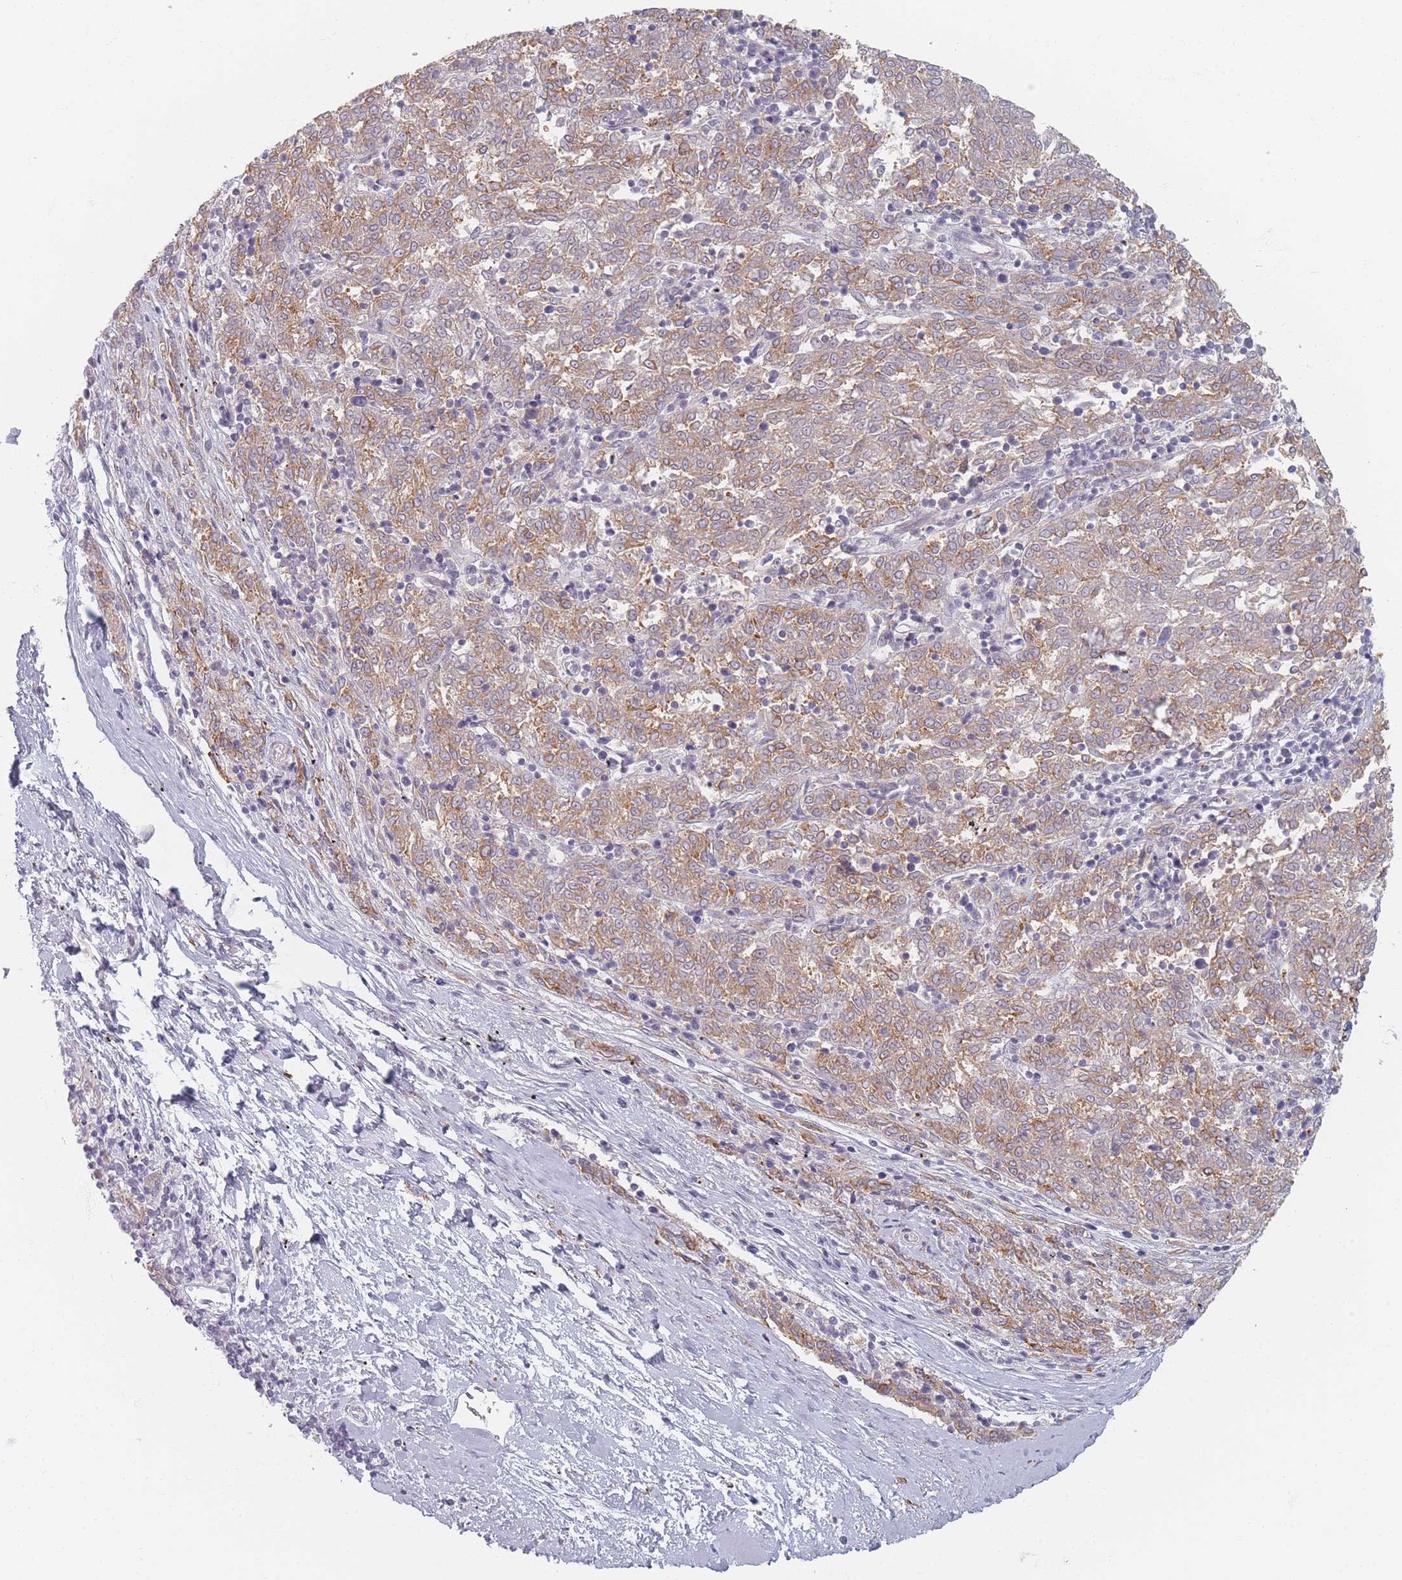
{"staining": {"intensity": "moderate", "quantity": ">75%", "location": "cytoplasmic/membranous"}, "tissue": "melanoma", "cell_type": "Tumor cells", "image_type": "cancer", "snomed": [{"axis": "morphology", "description": "Malignant melanoma, NOS"}, {"axis": "topography", "description": "Skin"}], "caption": "IHC staining of melanoma, which reveals medium levels of moderate cytoplasmic/membranous expression in about >75% of tumor cells indicating moderate cytoplasmic/membranous protein positivity. The staining was performed using DAB (3,3'-diaminobenzidine) (brown) for protein detection and nuclei were counterstained in hematoxylin (blue).", "gene": "TMOD1", "patient": {"sex": "female", "age": 72}}